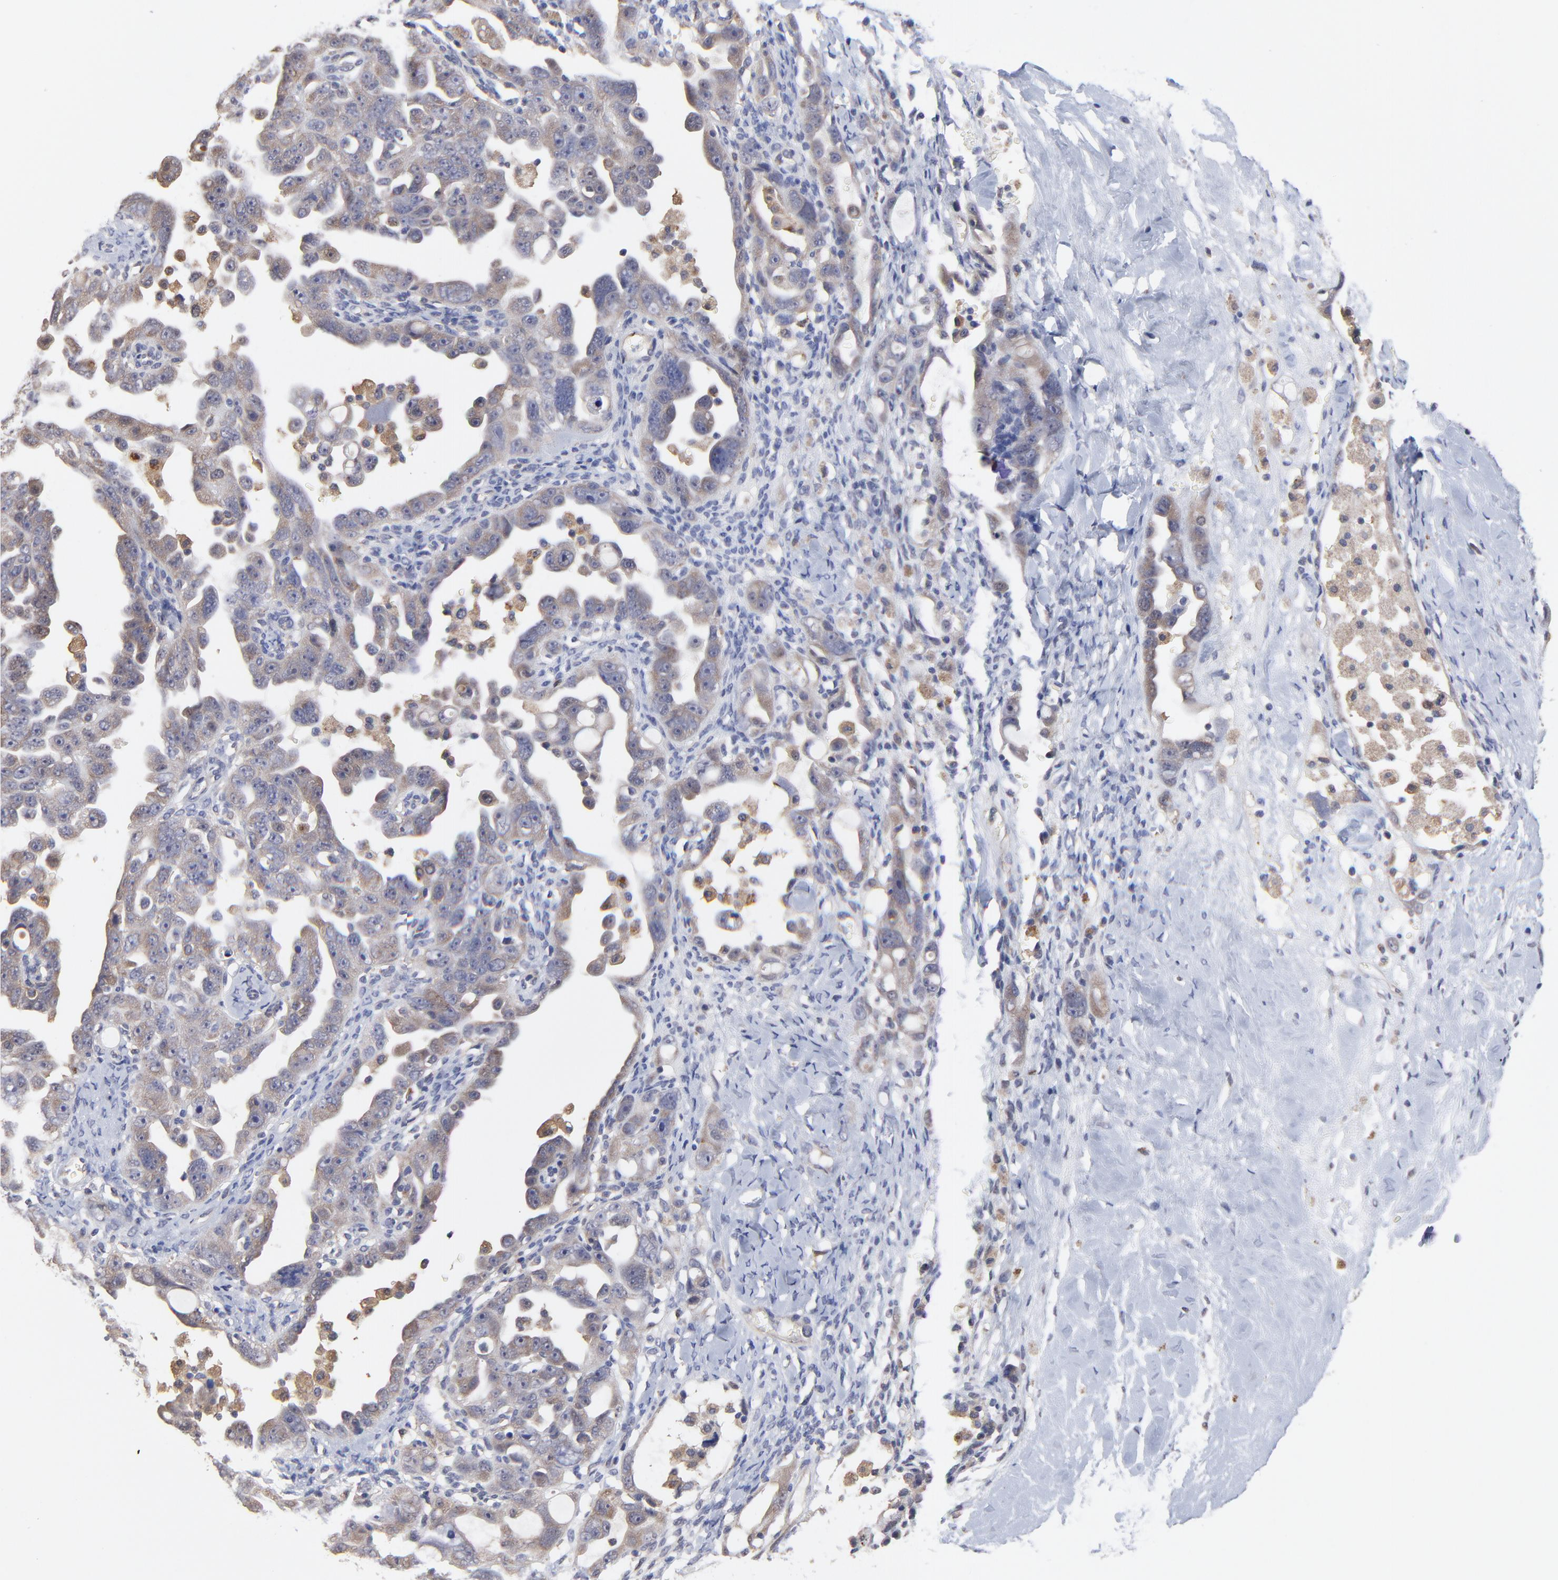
{"staining": {"intensity": "weak", "quantity": "25%-75%", "location": "cytoplasmic/membranous"}, "tissue": "ovarian cancer", "cell_type": "Tumor cells", "image_type": "cancer", "snomed": [{"axis": "morphology", "description": "Cystadenocarcinoma, serous, NOS"}, {"axis": "topography", "description": "Ovary"}], "caption": "Tumor cells show low levels of weak cytoplasmic/membranous positivity in about 25%-75% of cells in human ovarian serous cystadenocarcinoma.", "gene": "PDE4B", "patient": {"sex": "female", "age": 66}}